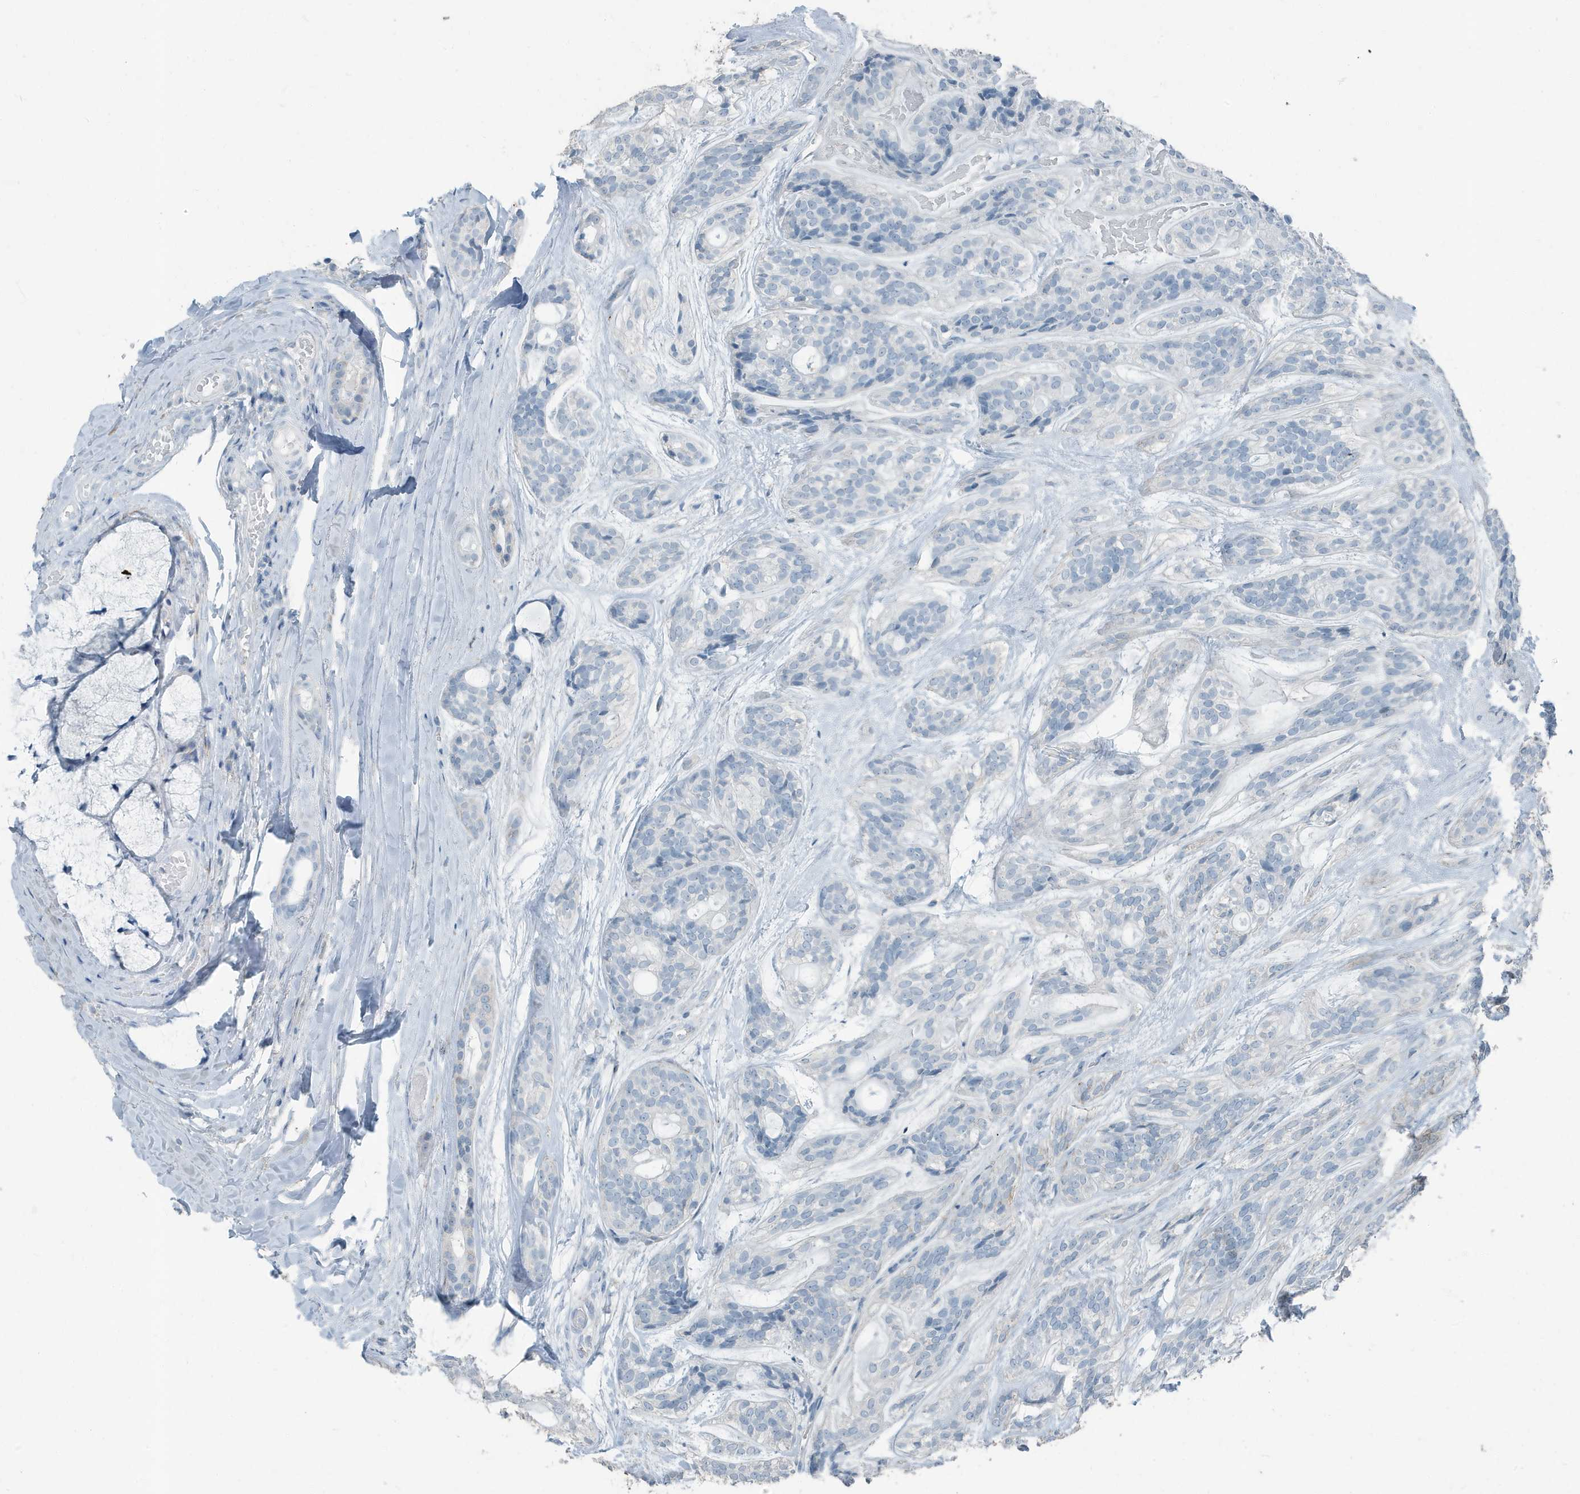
{"staining": {"intensity": "negative", "quantity": "none", "location": "none"}, "tissue": "head and neck cancer", "cell_type": "Tumor cells", "image_type": "cancer", "snomed": [{"axis": "morphology", "description": "Adenocarcinoma, NOS"}, {"axis": "topography", "description": "Head-Neck"}], "caption": "The histopathology image exhibits no staining of tumor cells in adenocarcinoma (head and neck).", "gene": "FAM162A", "patient": {"sex": "male", "age": 66}}